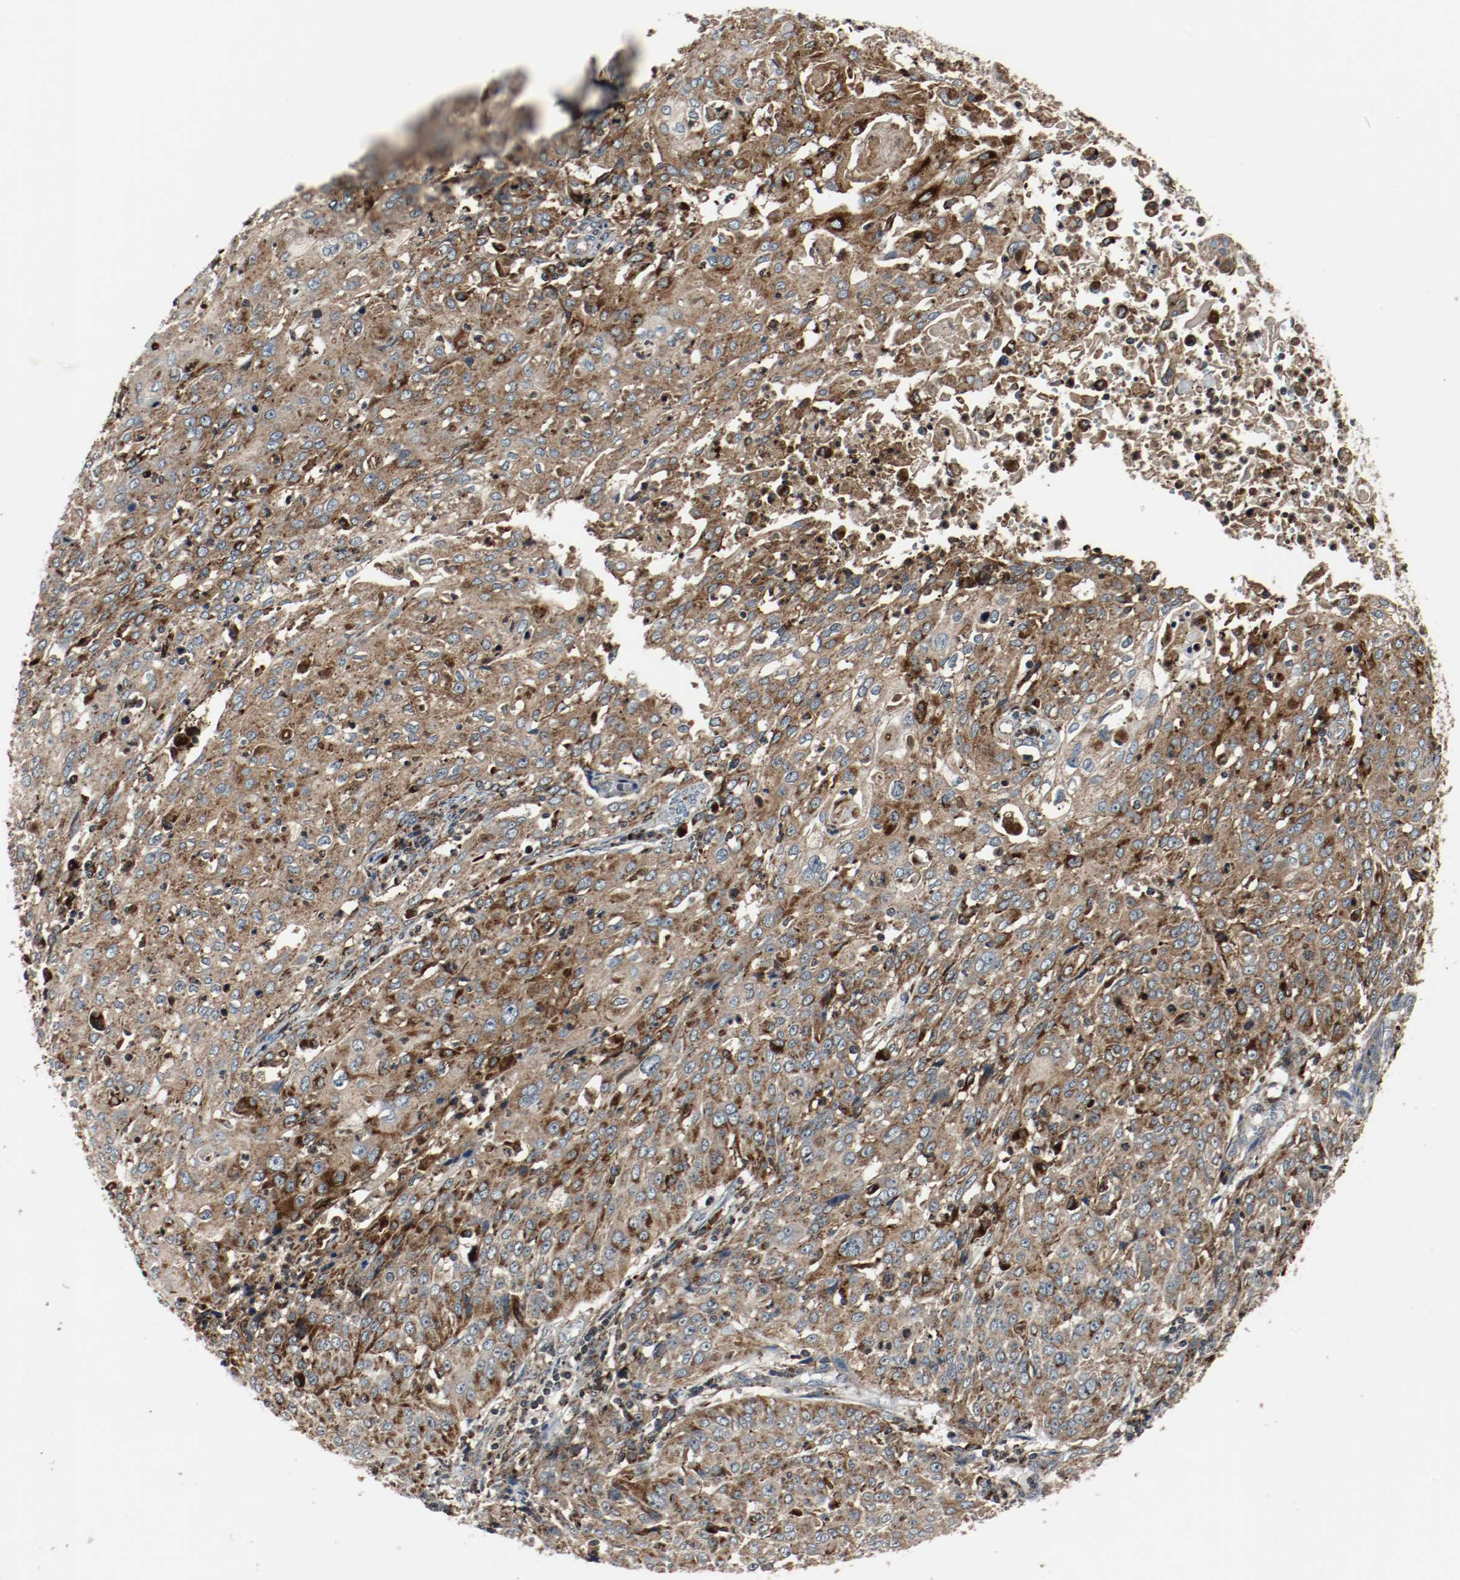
{"staining": {"intensity": "moderate", "quantity": ">75%", "location": "cytoplasmic/membranous"}, "tissue": "cervical cancer", "cell_type": "Tumor cells", "image_type": "cancer", "snomed": [{"axis": "morphology", "description": "Squamous cell carcinoma, NOS"}, {"axis": "topography", "description": "Cervix"}], "caption": "Immunohistochemistry histopathology image of neoplastic tissue: squamous cell carcinoma (cervical) stained using IHC displays medium levels of moderate protein expression localized specifically in the cytoplasmic/membranous of tumor cells, appearing as a cytoplasmic/membranous brown color.", "gene": "LAMP2", "patient": {"sex": "female", "age": 39}}